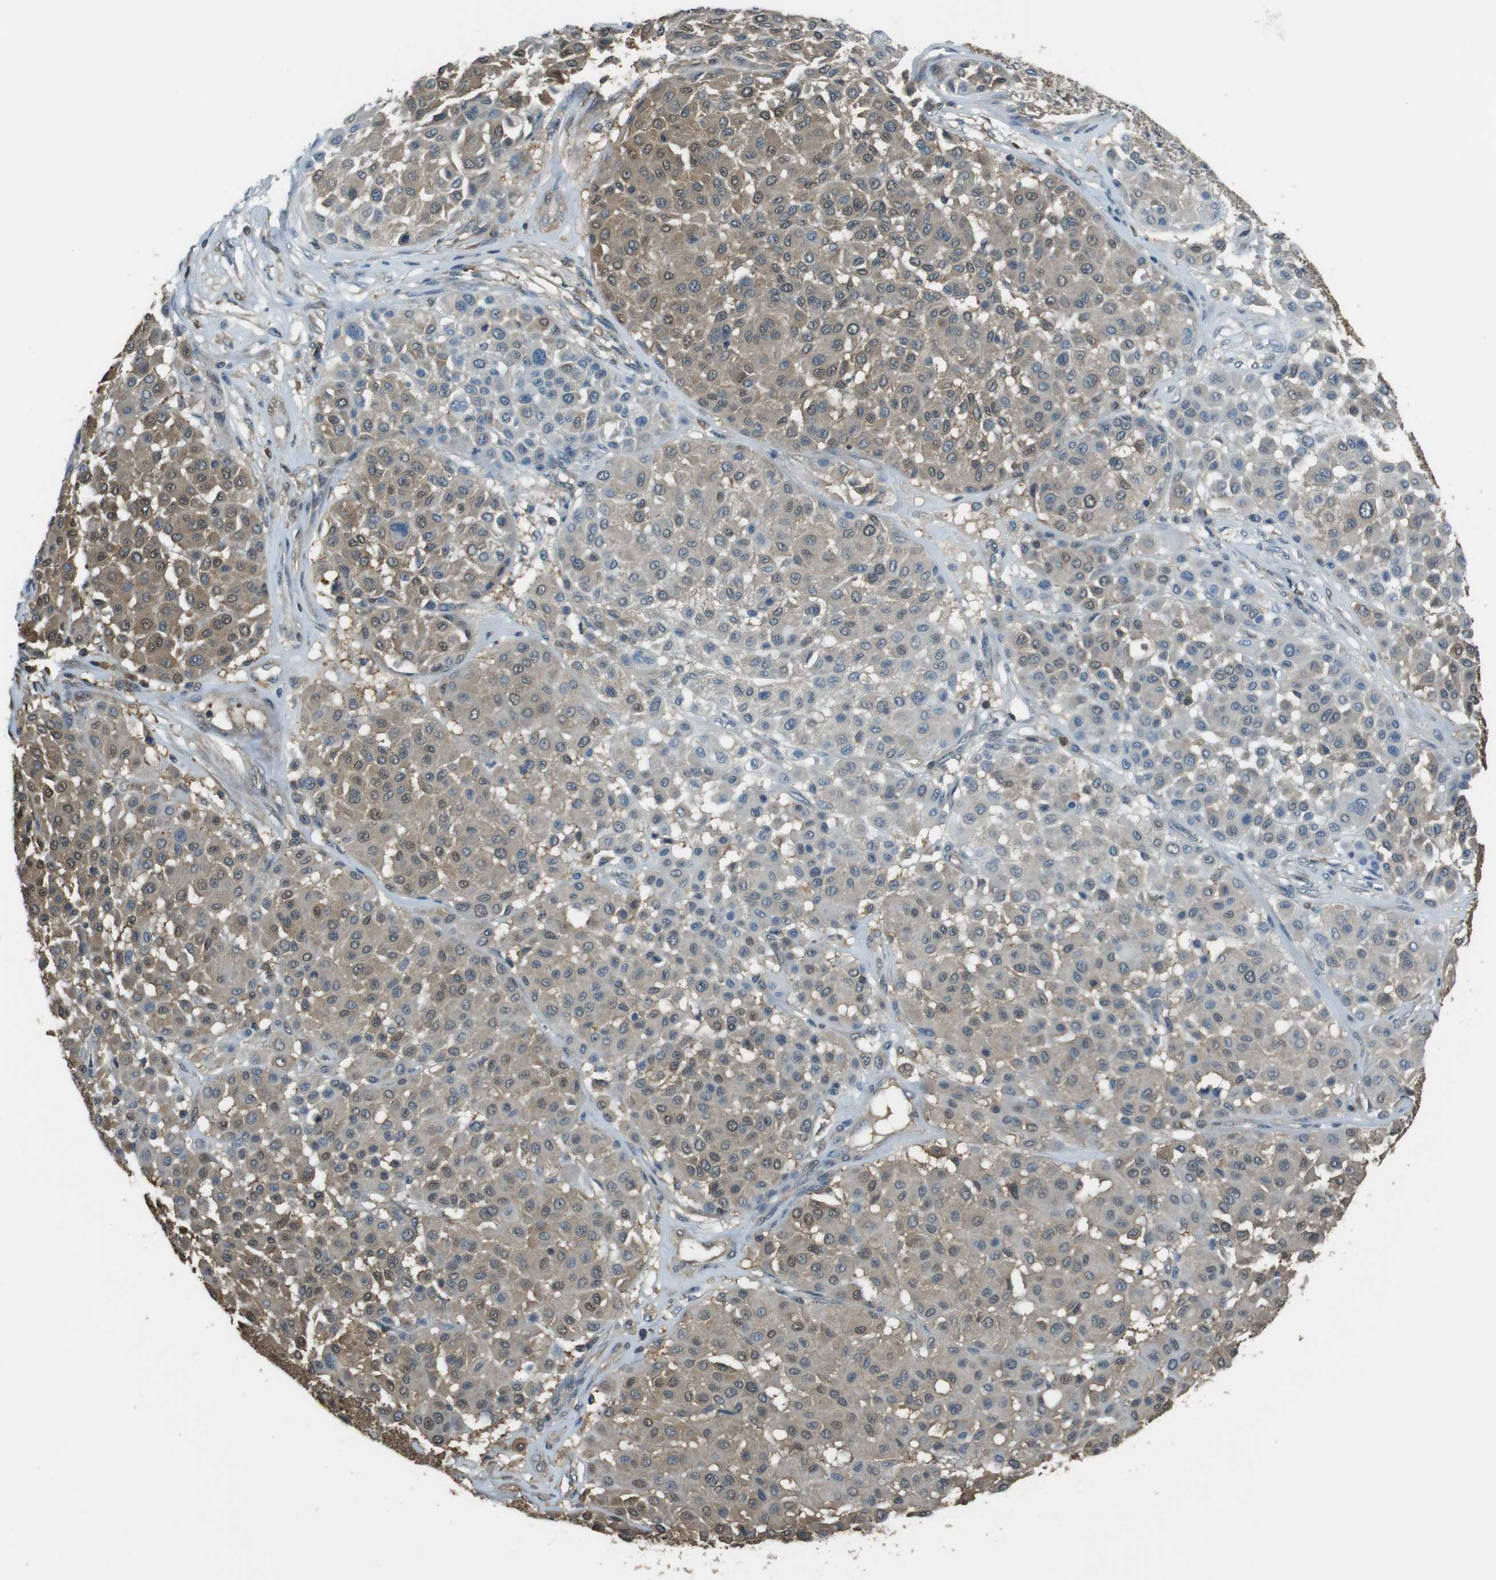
{"staining": {"intensity": "weak", "quantity": ">75%", "location": "cytoplasmic/membranous,nuclear"}, "tissue": "melanoma", "cell_type": "Tumor cells", "image_type": "cancer", "snomed": [{"axis": "morphology", "description": "Malignant melanoma, Metastatic site"}, {"axis": "topography", "description": "Soft tissue"}], "caption": "Malignant melanoma (metastatic site) tissue displays weak cytoplasmic/membranous and nuclear staining in approximately >75% of tumor cells", "gene": "TWSG1", "patient": {"sex": "male", "age": 41}}